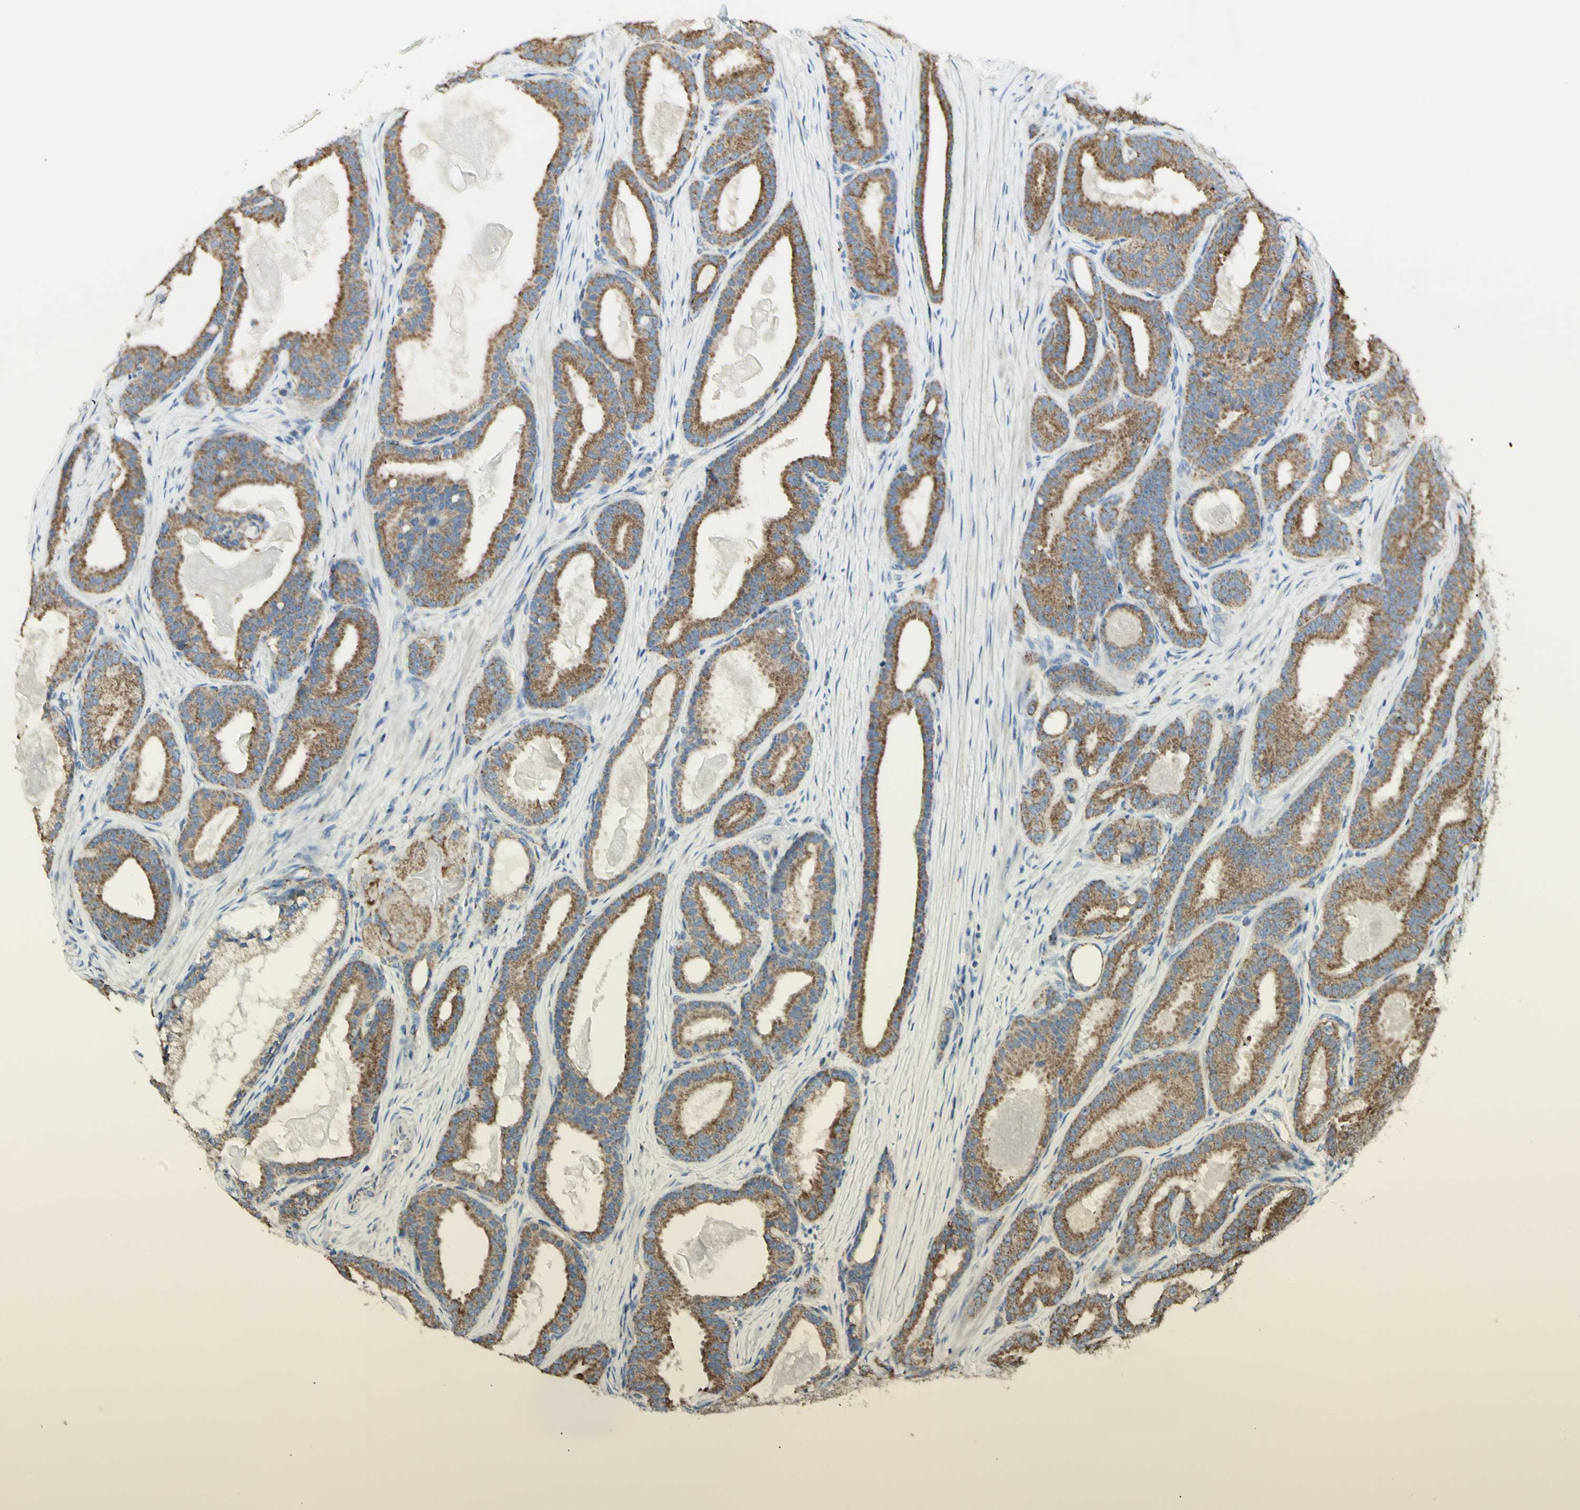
{"staining": {"intensity": "moderate", "quantity": ">75%", "location": "cytoplasmic/membranous"}, "tissue": "prostate cancer", "cell_type": "Tumor cells", "image_type": "cancer", "snomed": [{"axis": "morphology", "description": "Adenocarcinoma, High grade"}, {"axis": "topography", "description": "Prostate"}], "caption": "Protein expression analysis of human high-grade adenocarcinoma (prostate) reveals moderate cytoplasmic/membranous positivity in about >75% of tumor cells. (brown staining indicates protein expression, while blue staining denotes nuclei).", "gene": "LETM1", "patient": {"sex": "male", "age": 60}}